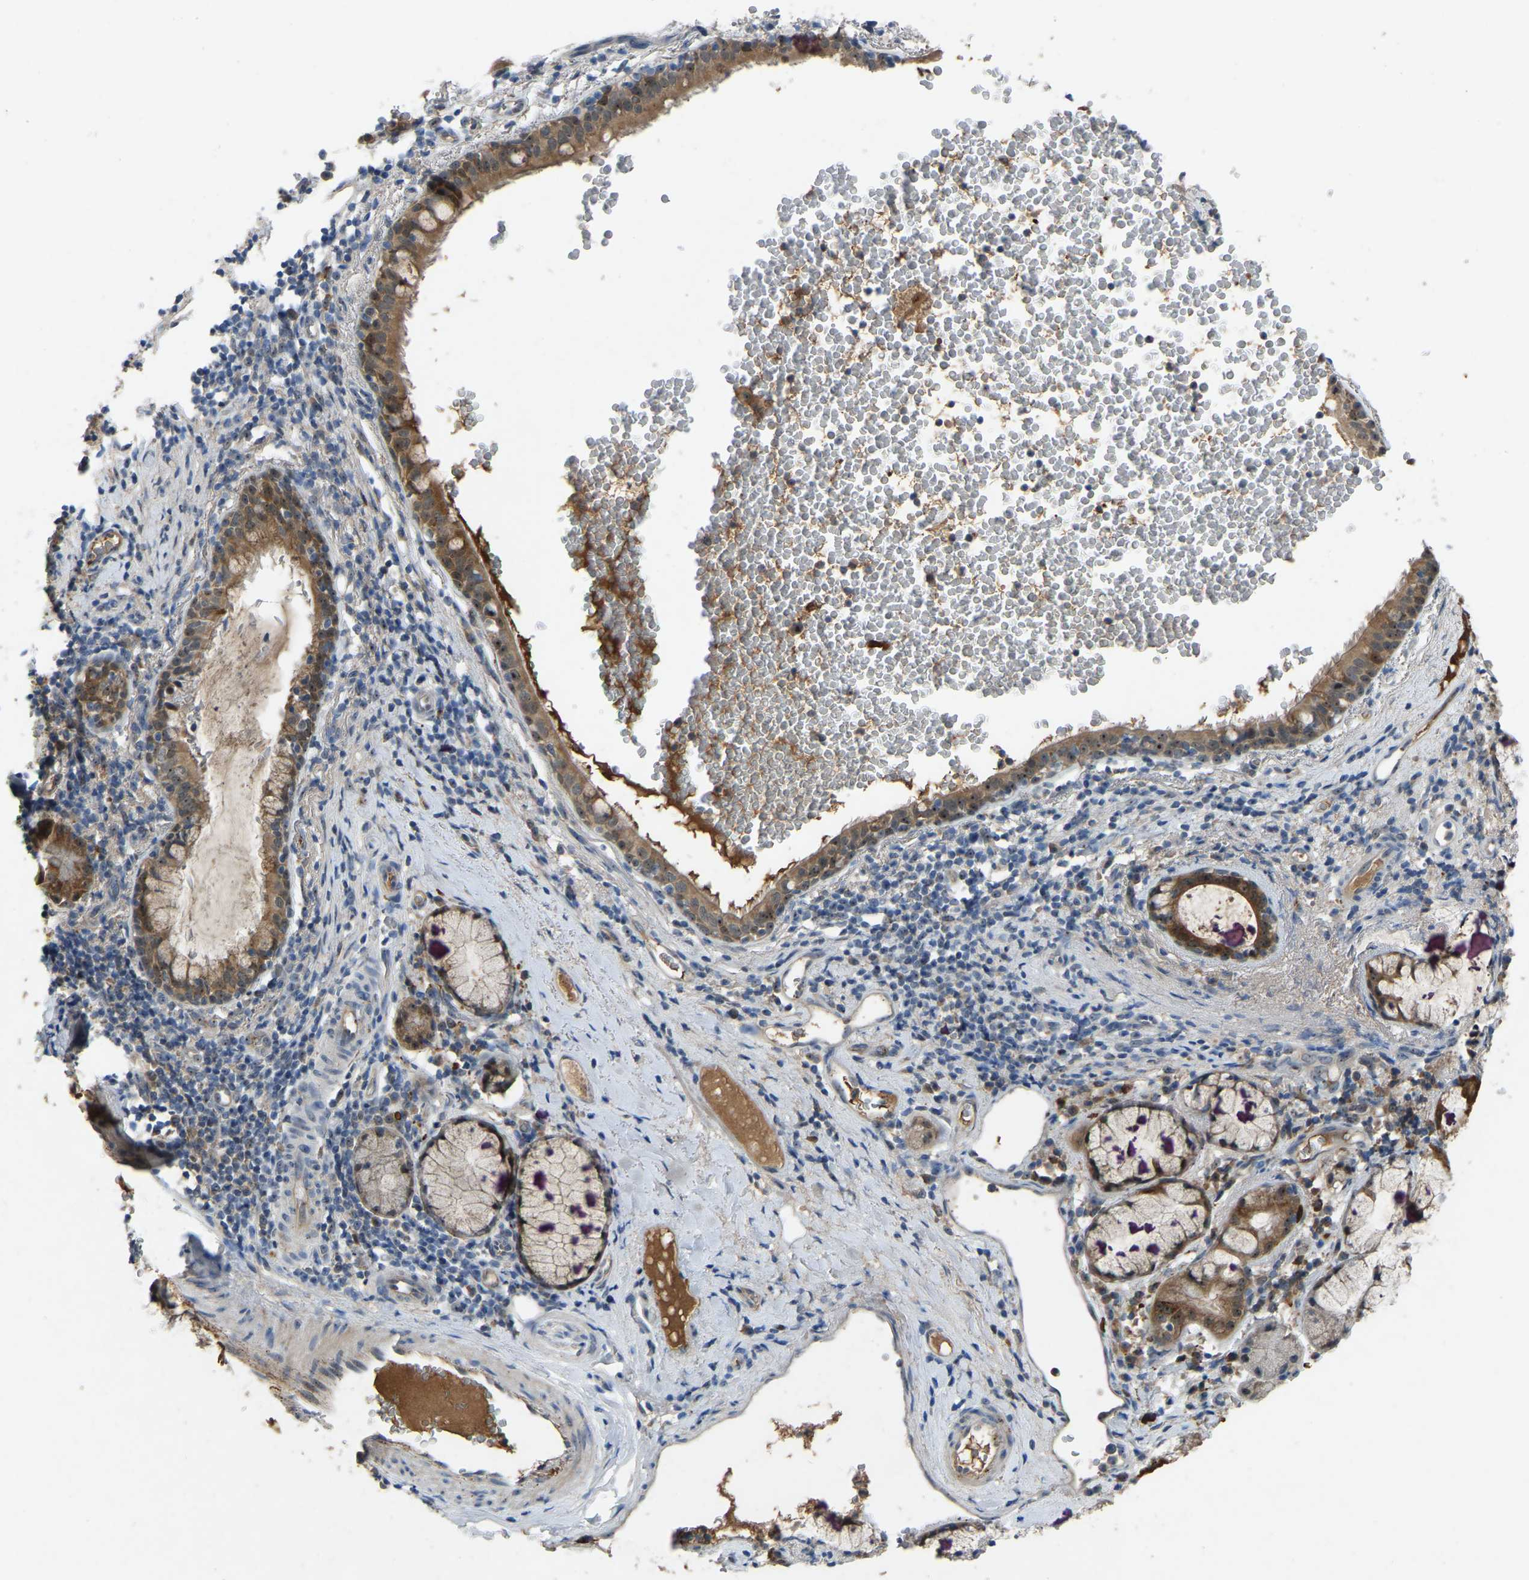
{"staining": {"intensity": "moderate", "quantity": ">75%", "location": "cytoplasmic/membranous,nuclear"}, "tissue": "bronchus", "cell_type": "Respiratory epithelial cells", "image_type": "normal", "snomed": [{"axis": "morphology", "description": "Normal tissue, NOS"}, {"axis": "morphology", "description": "Inflammation, NOS"}, {"axis": "topography", "description": "Cartilage tissue"}, {"axis": "topography", "description": "Bronchus"}], "caption": "Respiratory epithelial cells show medium levels of moderate cytoplasmic/membranous,nuclear expression in approximately >75% of cells in benign bronchus.", "gene": "FHIT", "patient": {"sex": "male", "age": 77}}